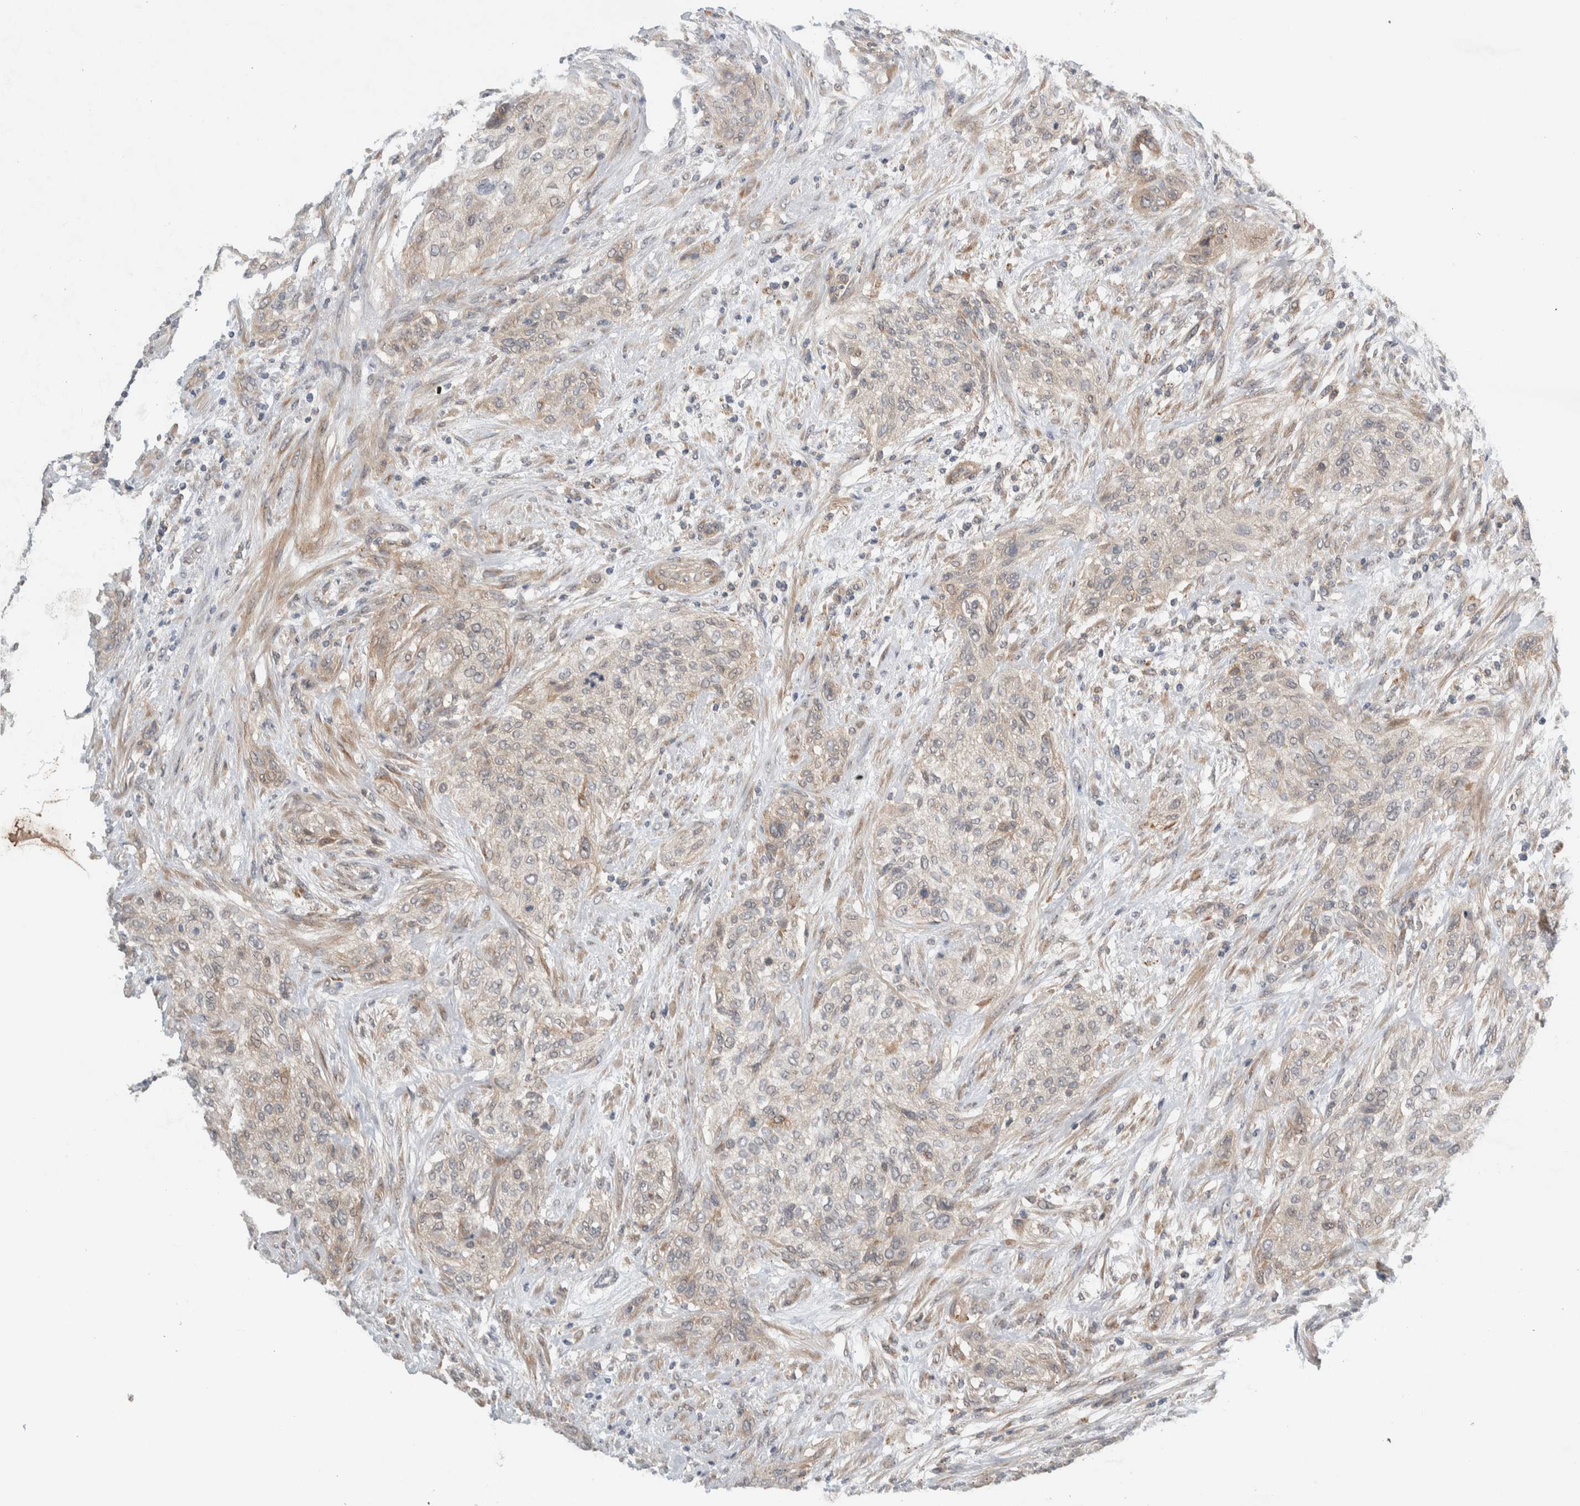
{"staining": {"intensity": "moderate", "quantity": "25%-75%", "location": "cytoplasmic/membranous"}, "tissue": "urothelial cancer", "cell_type": "Tumor cells", "image_type": "cancer", "snomed": [{"axis": "morphology", "description": "Urothelial carcinoma, Low grade"}, {"axis": "morphology", "description": "Urothelial carcinoma, High grade"}, {"axis": "topography", "description": "Urinary bladder"}], "caption": "Immunohistochemical staining of human urothelial cancer demonstrates medium levels of moderate cytoplasmic/membranous protein staining in approximately 25%-75% of tumor cells.", "gene": "MPRIP", "patient": {"sex": "male", "age": 35}}